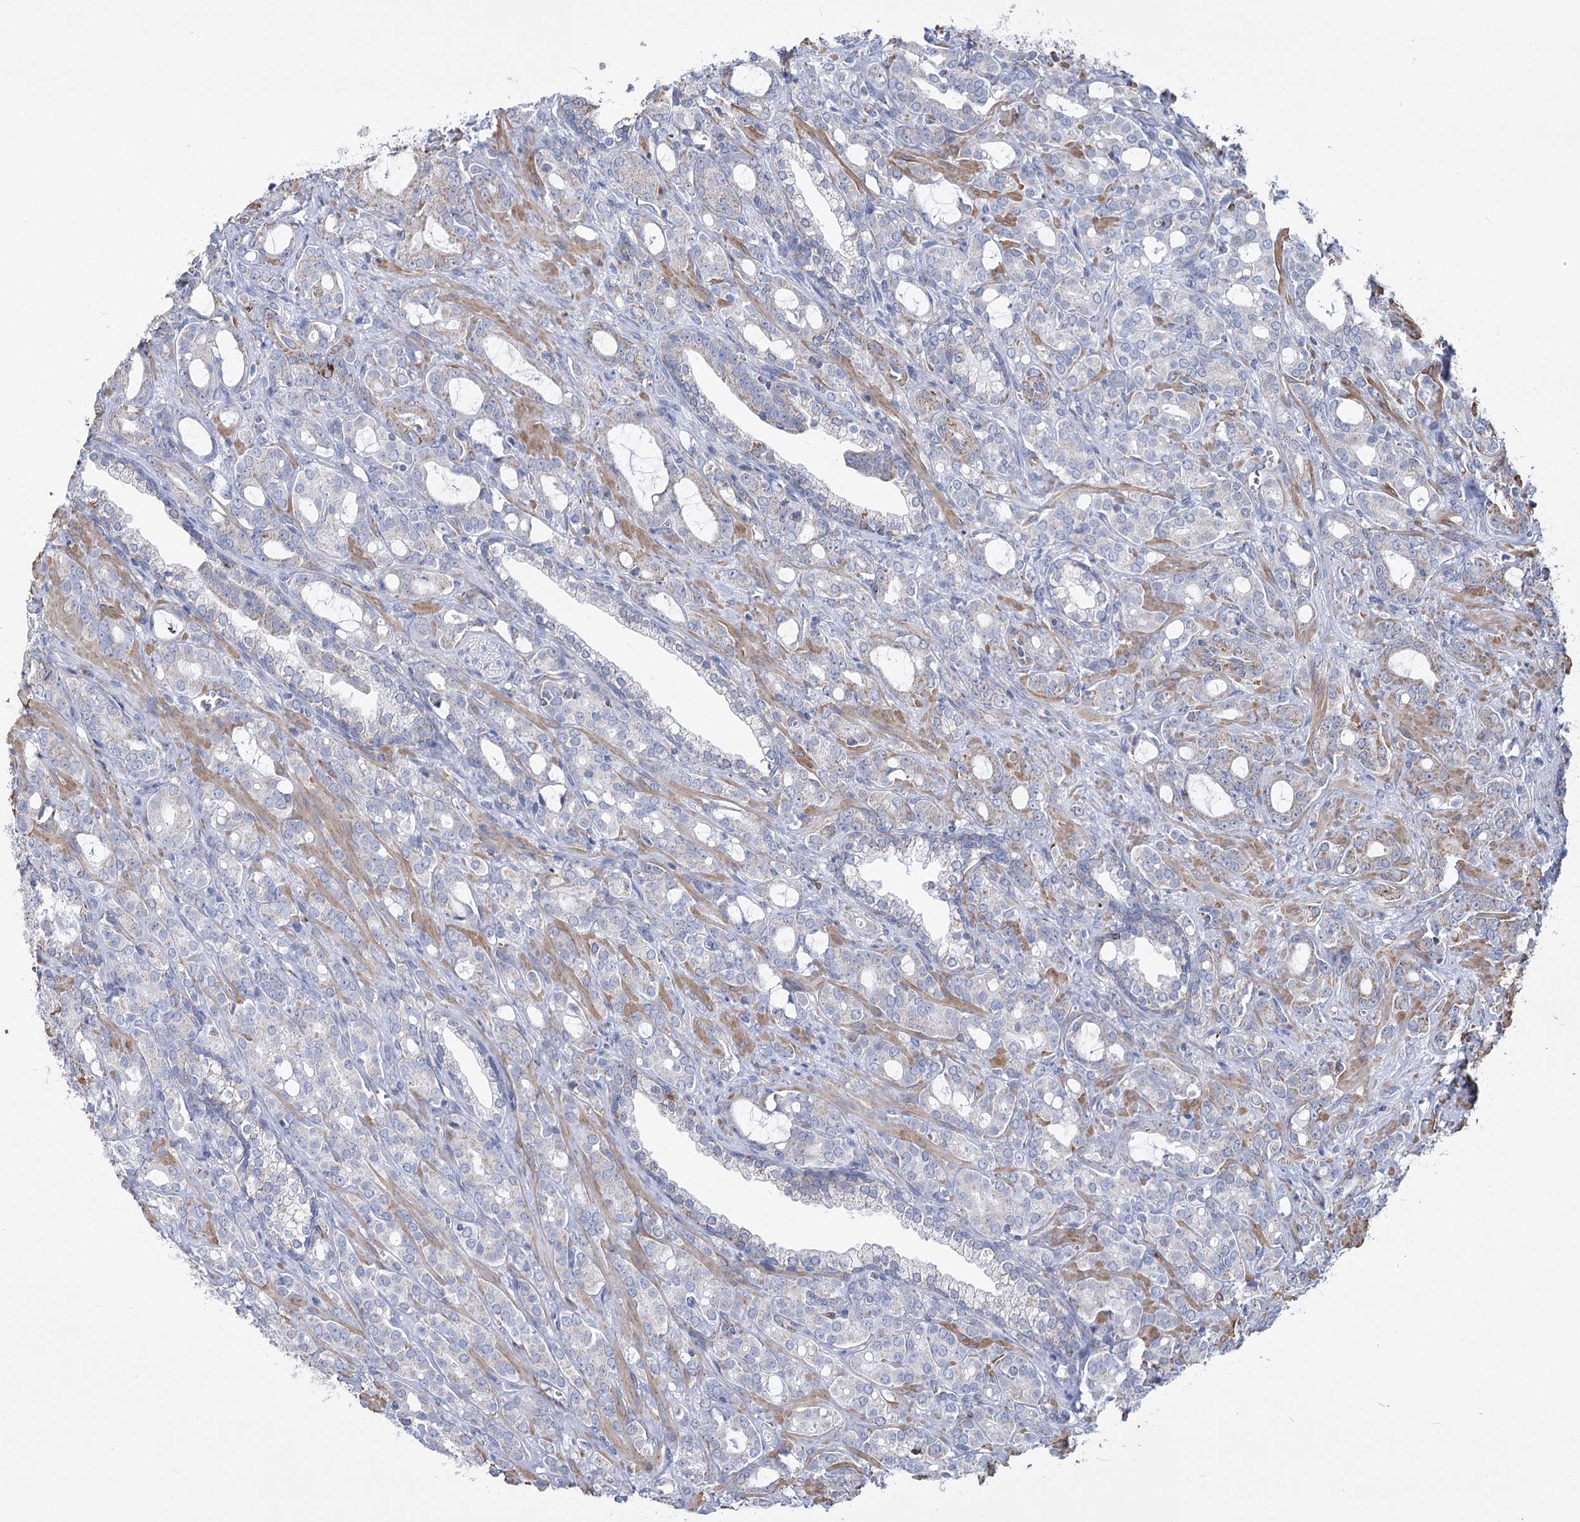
{"staining": {"intensity": "weak", "quantity": "<25%", "location": "cytoplasmic/membranous"}, "tissue": "prostate cancer", "cell_type": "Tumor cells", "image_type": "cancer", "snomed": [{"axis": "morphology", "description": "Adenocarcinoma, High grade"}, {"axis": "topography", "description": "Prostate"}], "caption": "A high-resolution photomicrograph shows immunohistochemistry (IHC) staining of prostate cancer, which reveals no significant staining in tumor cells.", "gene": "PDHB", "patient": {"sex": "male", "age": 72}}